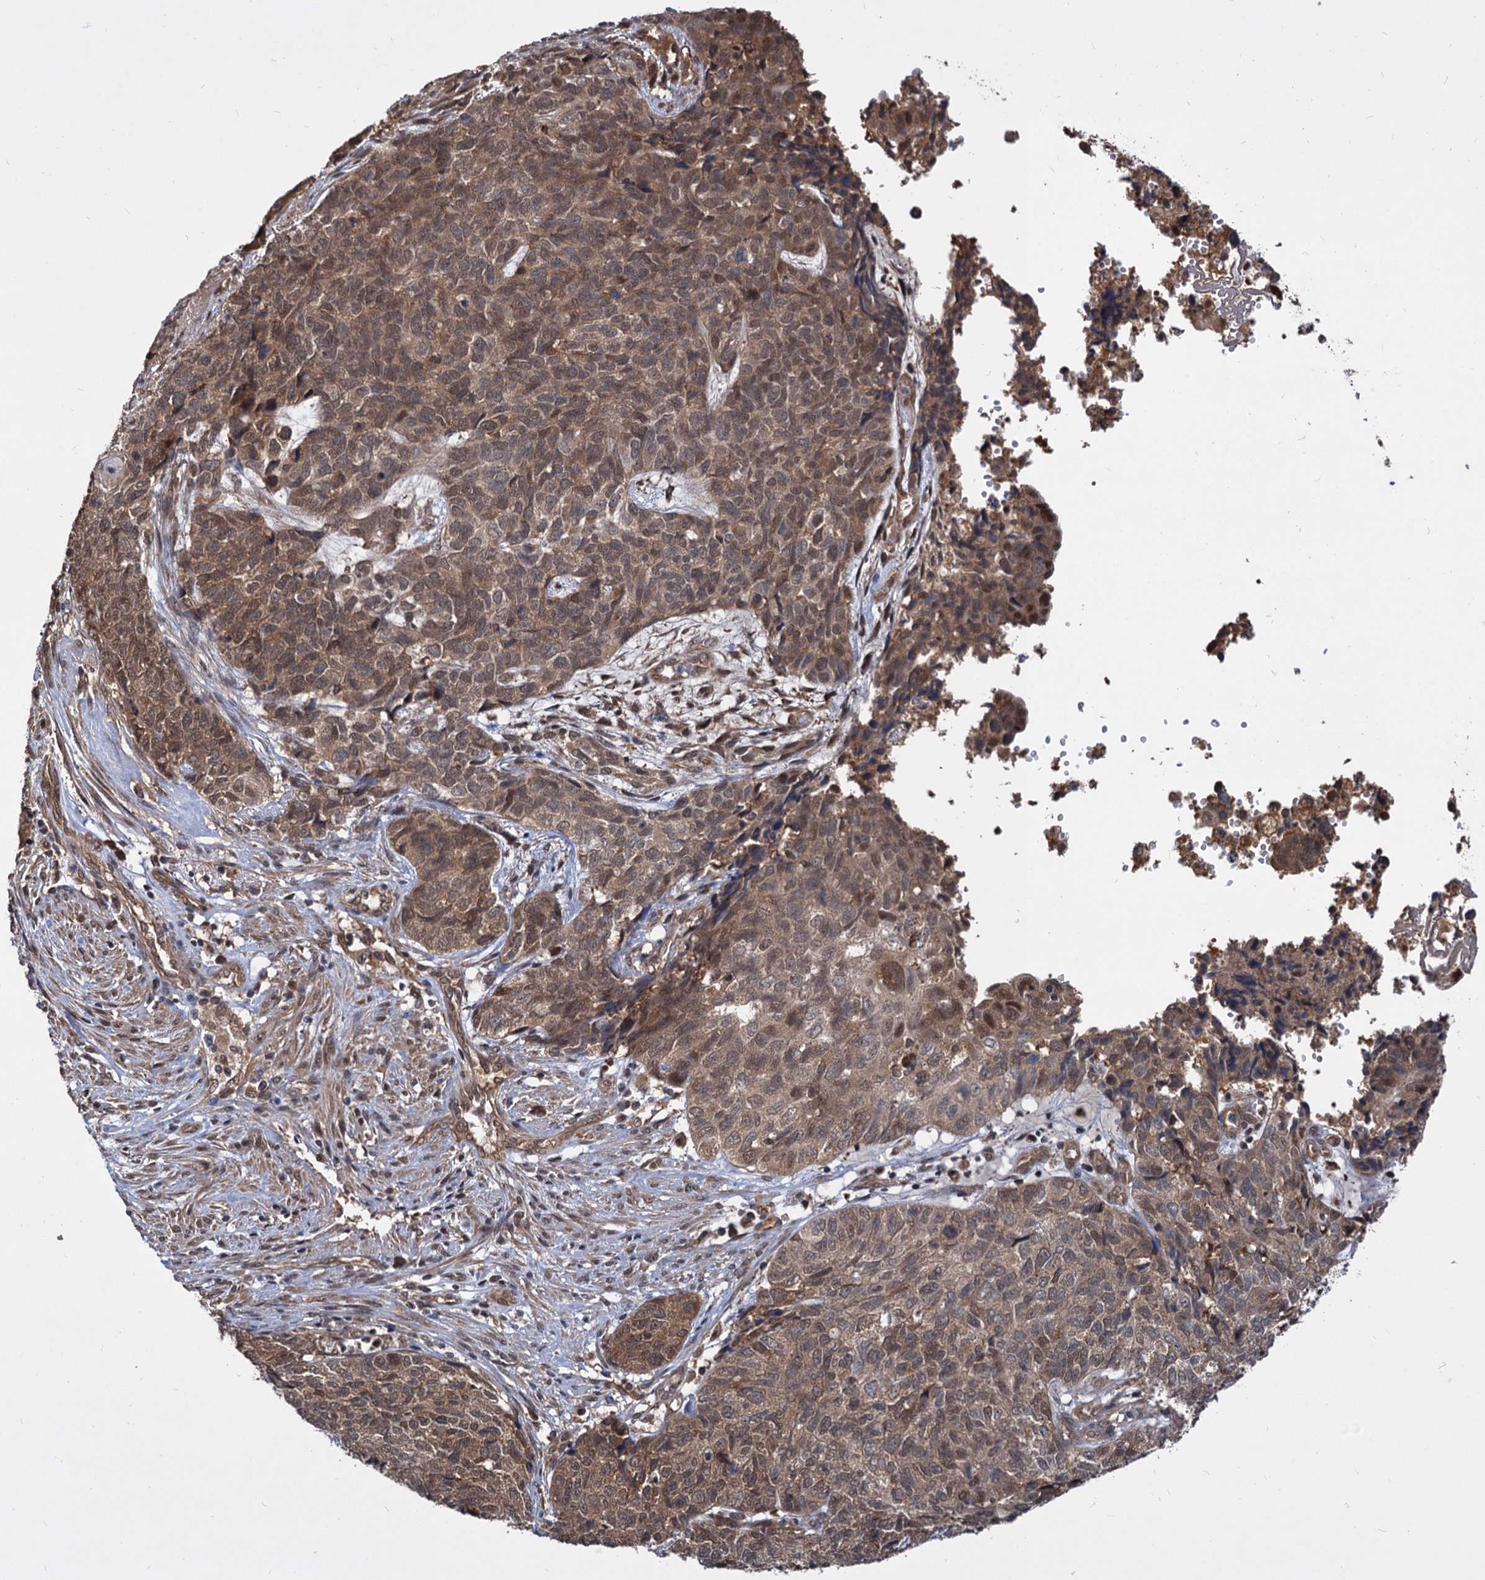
{"staining": {"intensity": "moderate", "quantity": ">75%", "location": "cytoplasmic/membranous,nuclear"}, "tissue": "cervical cancer", "cell_type": "Tumor cells", "image_type": "cancer", "snomed": [{"axis": "morphology", "description": "Squamous cell carcinoma, NOS"}, {"axis": "topography", "description": "Cervix"}], "caption": "Immunohistochemistry staining of cervical cancer, which demonstrates medium levels of moderate cytoplasmic/membranous and nuclear positivity in approximately >75% of tumor cells indicating moderate cytoplasmic/membranous and nuclear protein staining. The staining was performed using DAB (brown) for protein detection and nuclei were counterstained in hematoxylin (blue).", "gene": "PSMD4", "patient": {"sex": "female", "age": 63}}